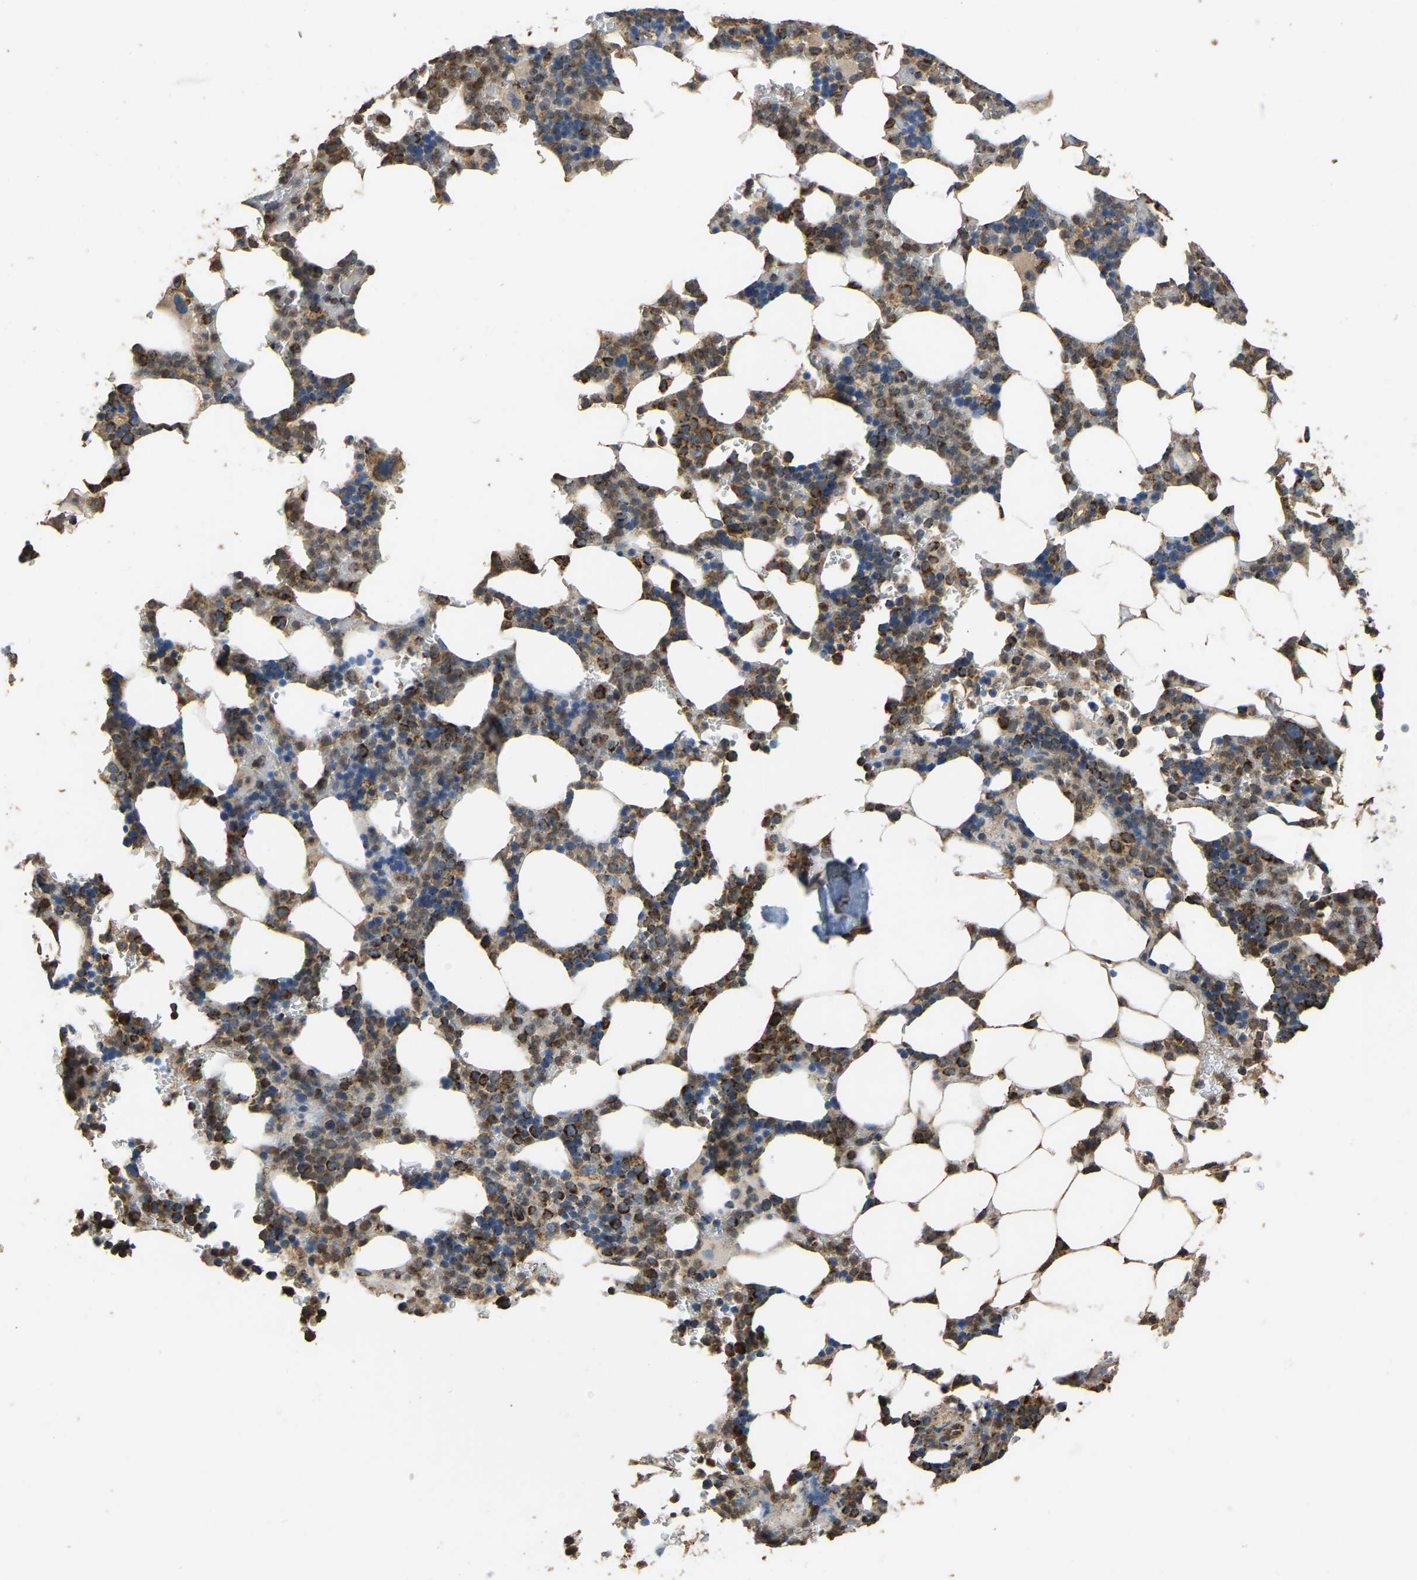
{"staining": {"intensity": "strong", "quantity": "25%-75%", "location": "cytoplasmic/membranous"}, "tissue": "bone marrow", "cell_type": "Hematopoietic cells", "image_type": "normal", "snomed": [{"axis": "morphology", "description": "Normal tissue, NOS"}, {"axis": "topography", "description": "Bone marrow"}], "caption": "Immunohistochemistry of normal bone marrow exhibits high levels of strong cytoplasmic/membranous positivity in about 25%-75% of hematopoietic cells.", "gene": "TUFM", "patient": {"sex": "female", "age": 81}}